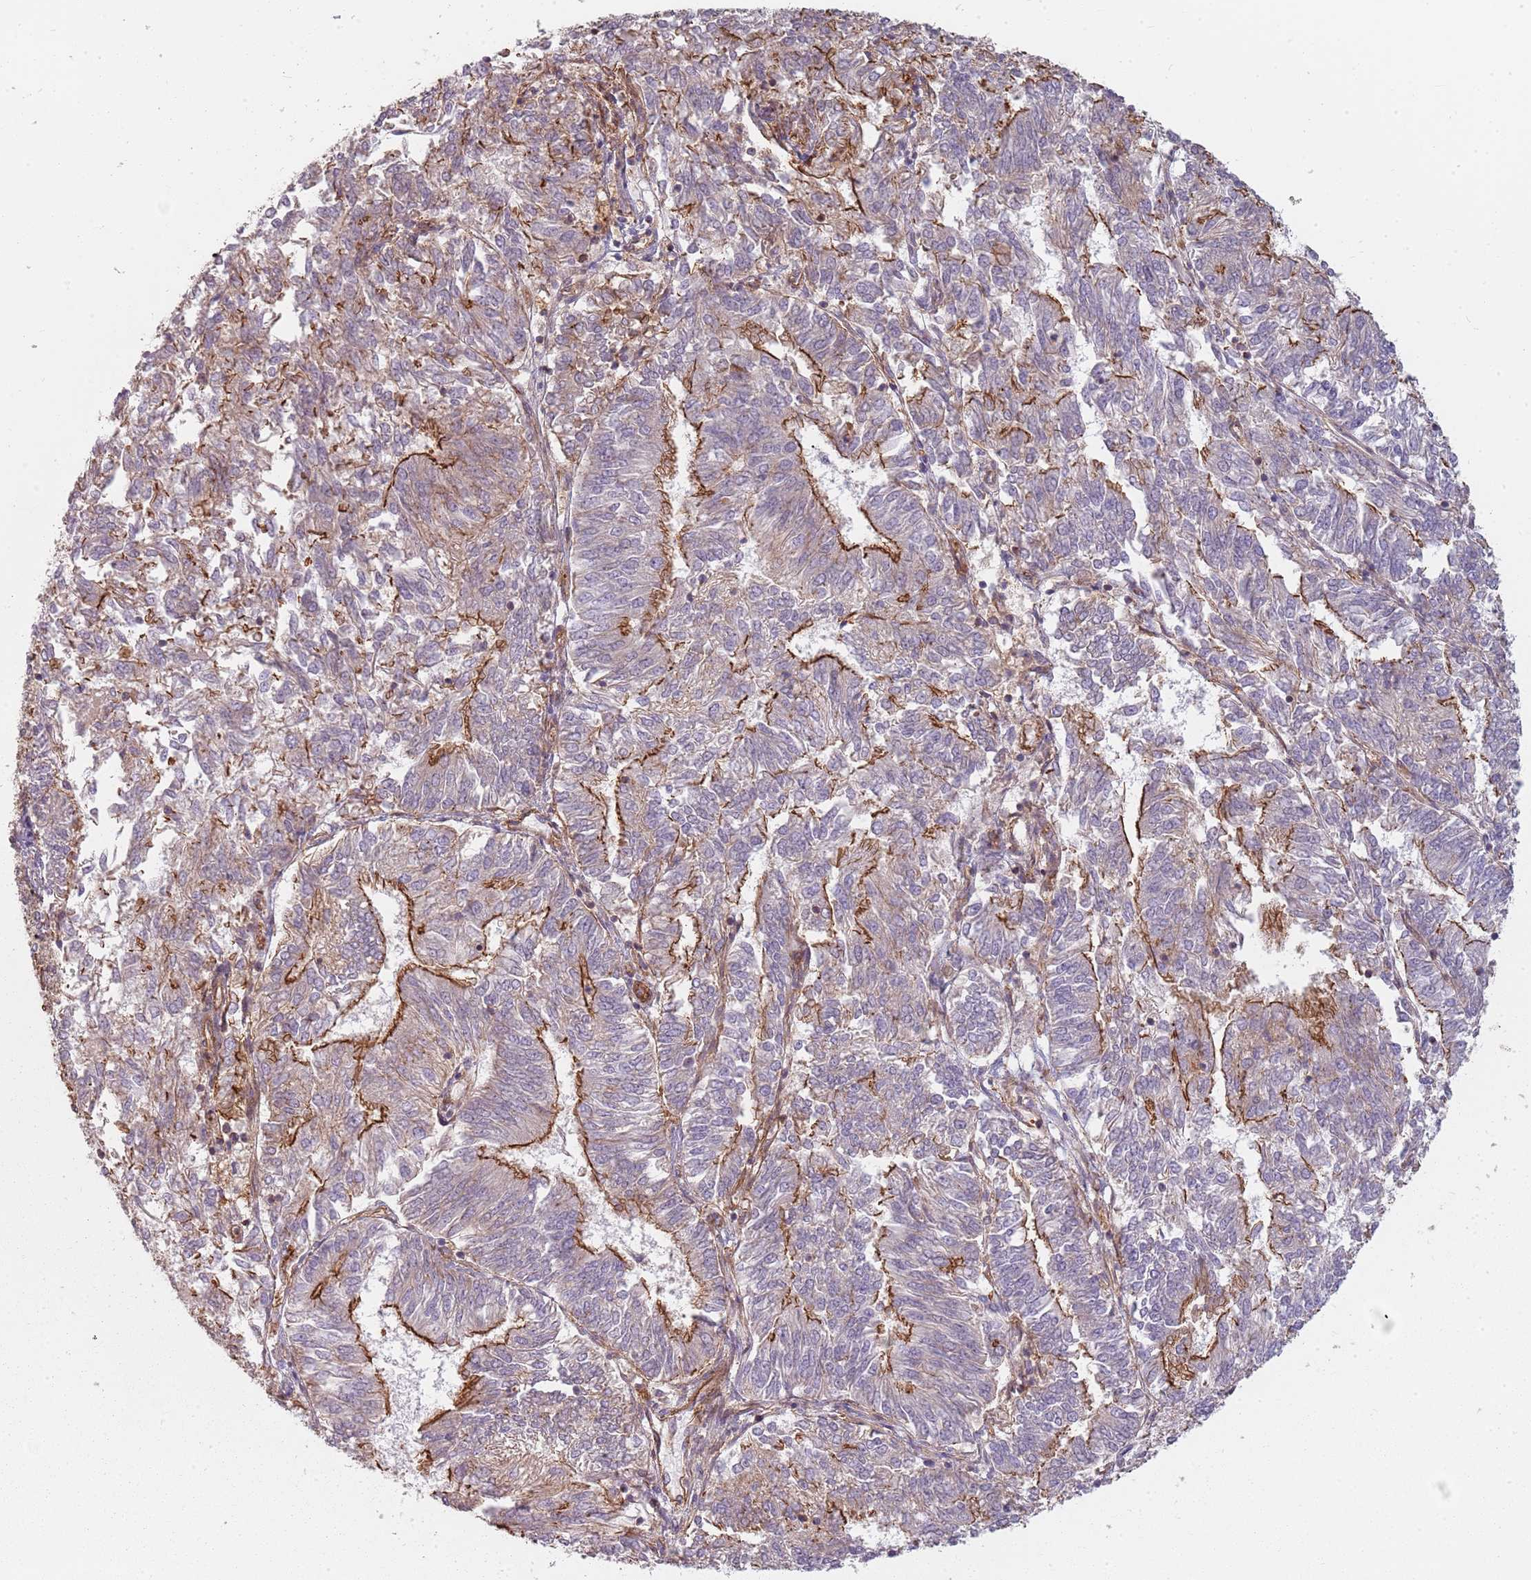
{"staining": {"intensity": "strong", "quantity": "25%-75%", "location": "cytoplasmic/membranous"}, "tissue": "endometrial cancer", "cell_type": "Tumor cells", "image_type": "cancer", "snomed": [{"axis": "morphology", "description": "Adenocarcinoma, NOS"}, {"axis": "topography", "description": "Endometrium"}], "caption": "Immunohistochemical staining of endometrial cancer (adenocarcinoma) exhibits strong cytoplasmic/membranous protein staining in about 25%-75% of tumor cells. The staining is performed using DAB brown chromogen to label protein expression. The nuclei are counter-stained blue using hematoxylin.", "gene": "PPP1R14C", "patient": {"sex": "female", "age": 58}}